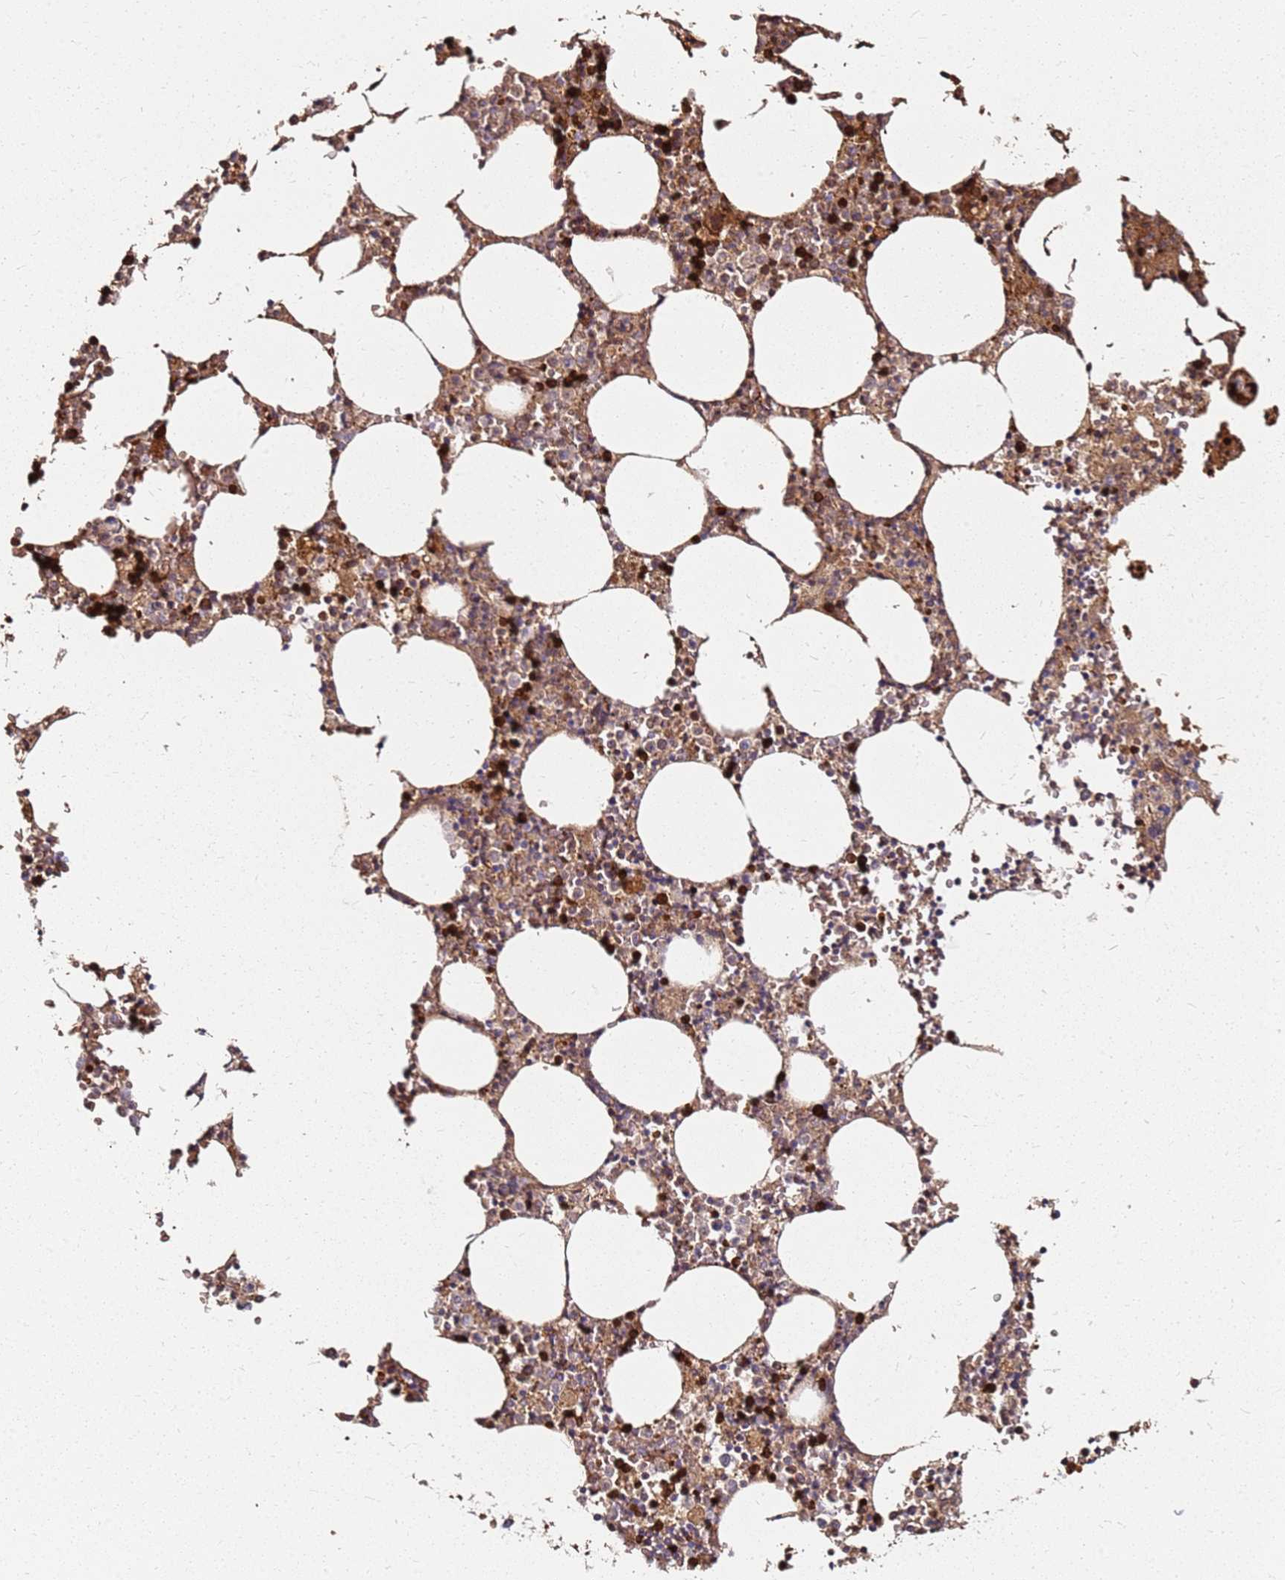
{"staining": {"intensity": "strong", "quantity": "25%-75%", "location": "cytoplasmic/membranous,nuclear"}, "tissue": "bone marrow", "cell_type": "Hematopoietic cells", "image_type": "normal", "snomed": [{"axis": "morphology", "description": "Normal tissue, NOS"}, {"axis": "topography", "description": "Bone marrow"}], "caption": "Protein expression analysis of benign human bone marrow reveals strong cytoplasmic/membranous,nuclear positivity in approximately 25%-75% of hematopoietic cells.", "gene": "RNF11", "patient": {"sex": "female", "age": 64}}